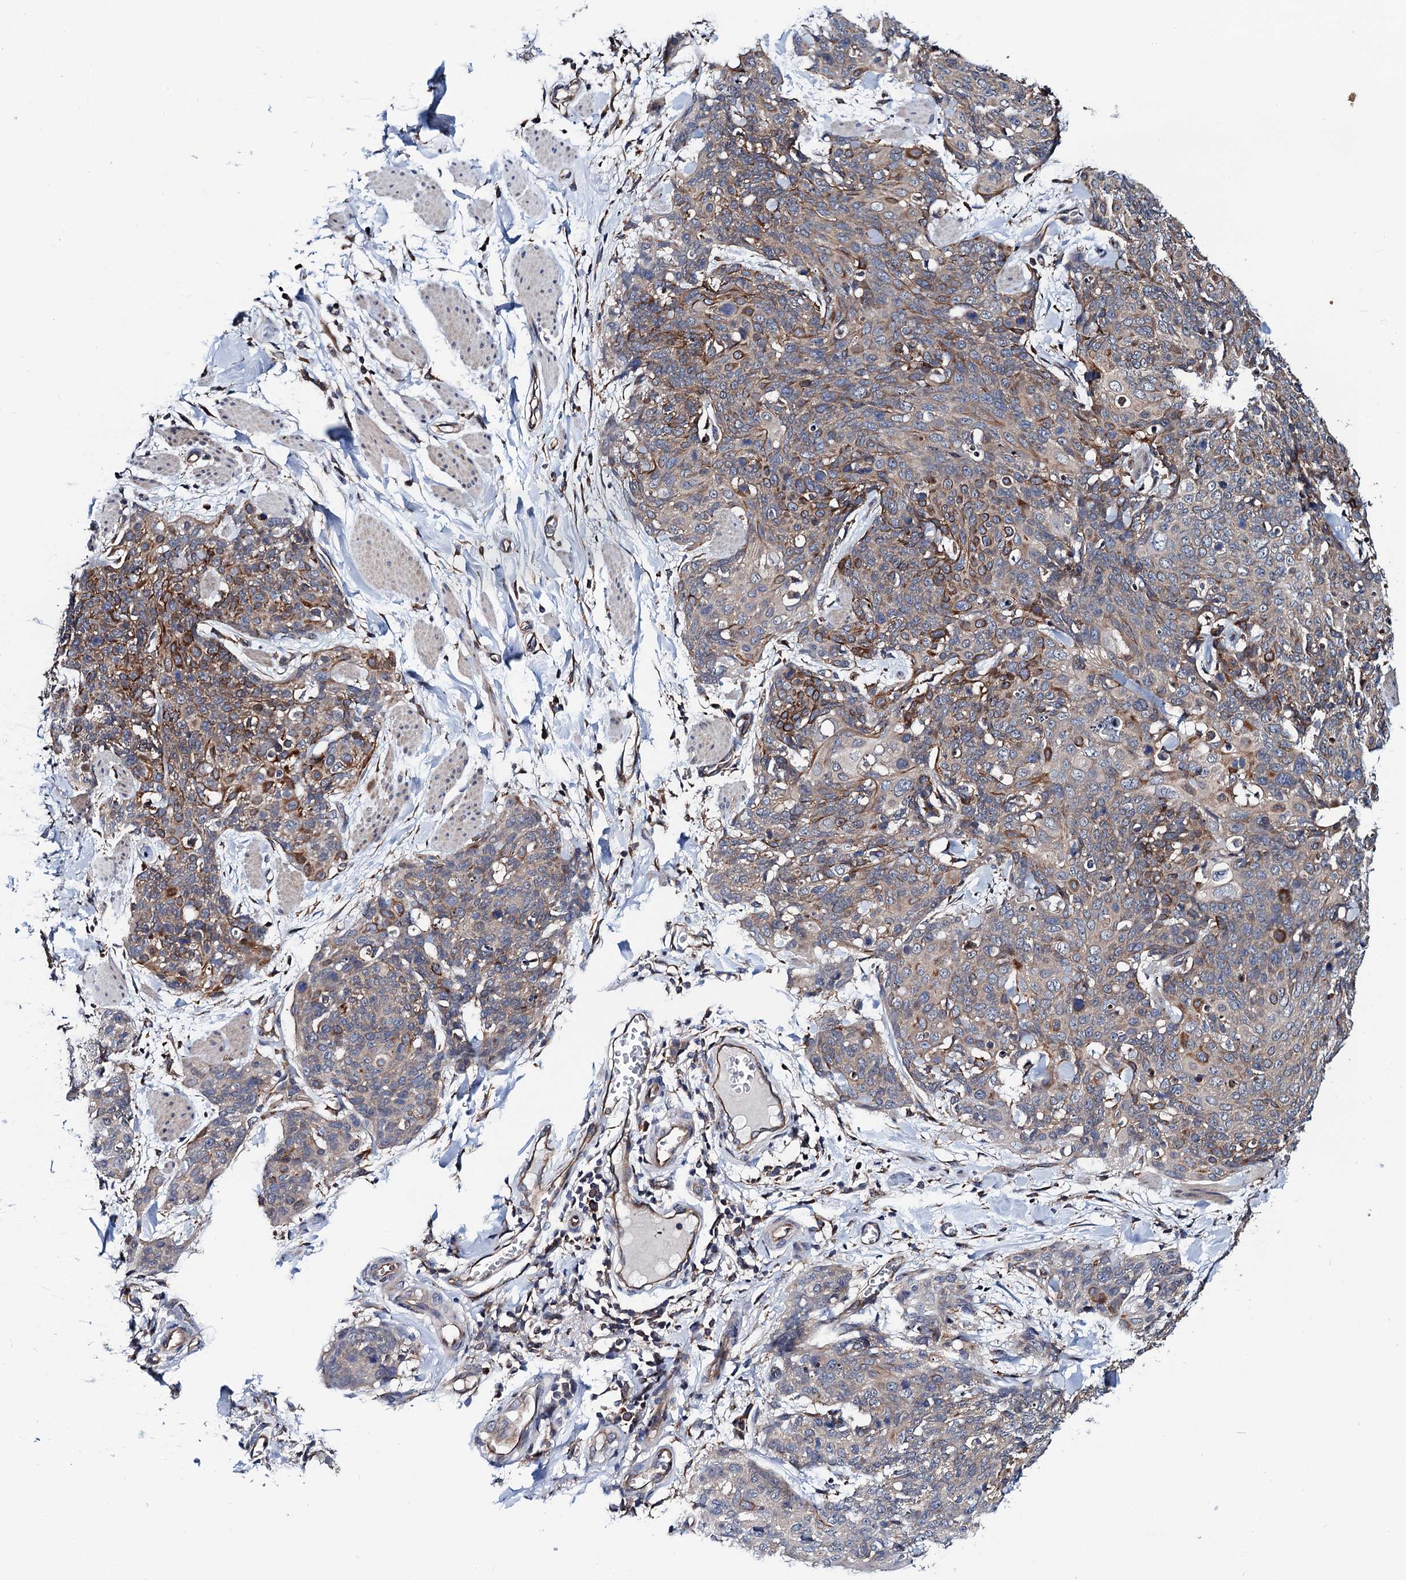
{"staining": {"intensity": "moderate", "quantity": "<25%", "location": "cytoplasmic/membranous"}, "tissue": "skin cancer", "cell_type": "Tumor cells", "image_type": "cancer", "snomed": [{"axis": "morphology", "description": "Squamous cell carcinoma, NOS"}, {"axis": "topography", "description": "Skin"}, {"axis": "topography", "description": "Vulva"}], "caption": "DAB (3,3'-diaminobenzidine) immunohistochemical staining of human skin squamous cell carcinoma shows moderate cytoplasmic/membranous protein expression in approximately <25% of tumor cells.", "gene": "PGLS", "patient": {"sex": "female", "age": 85}}